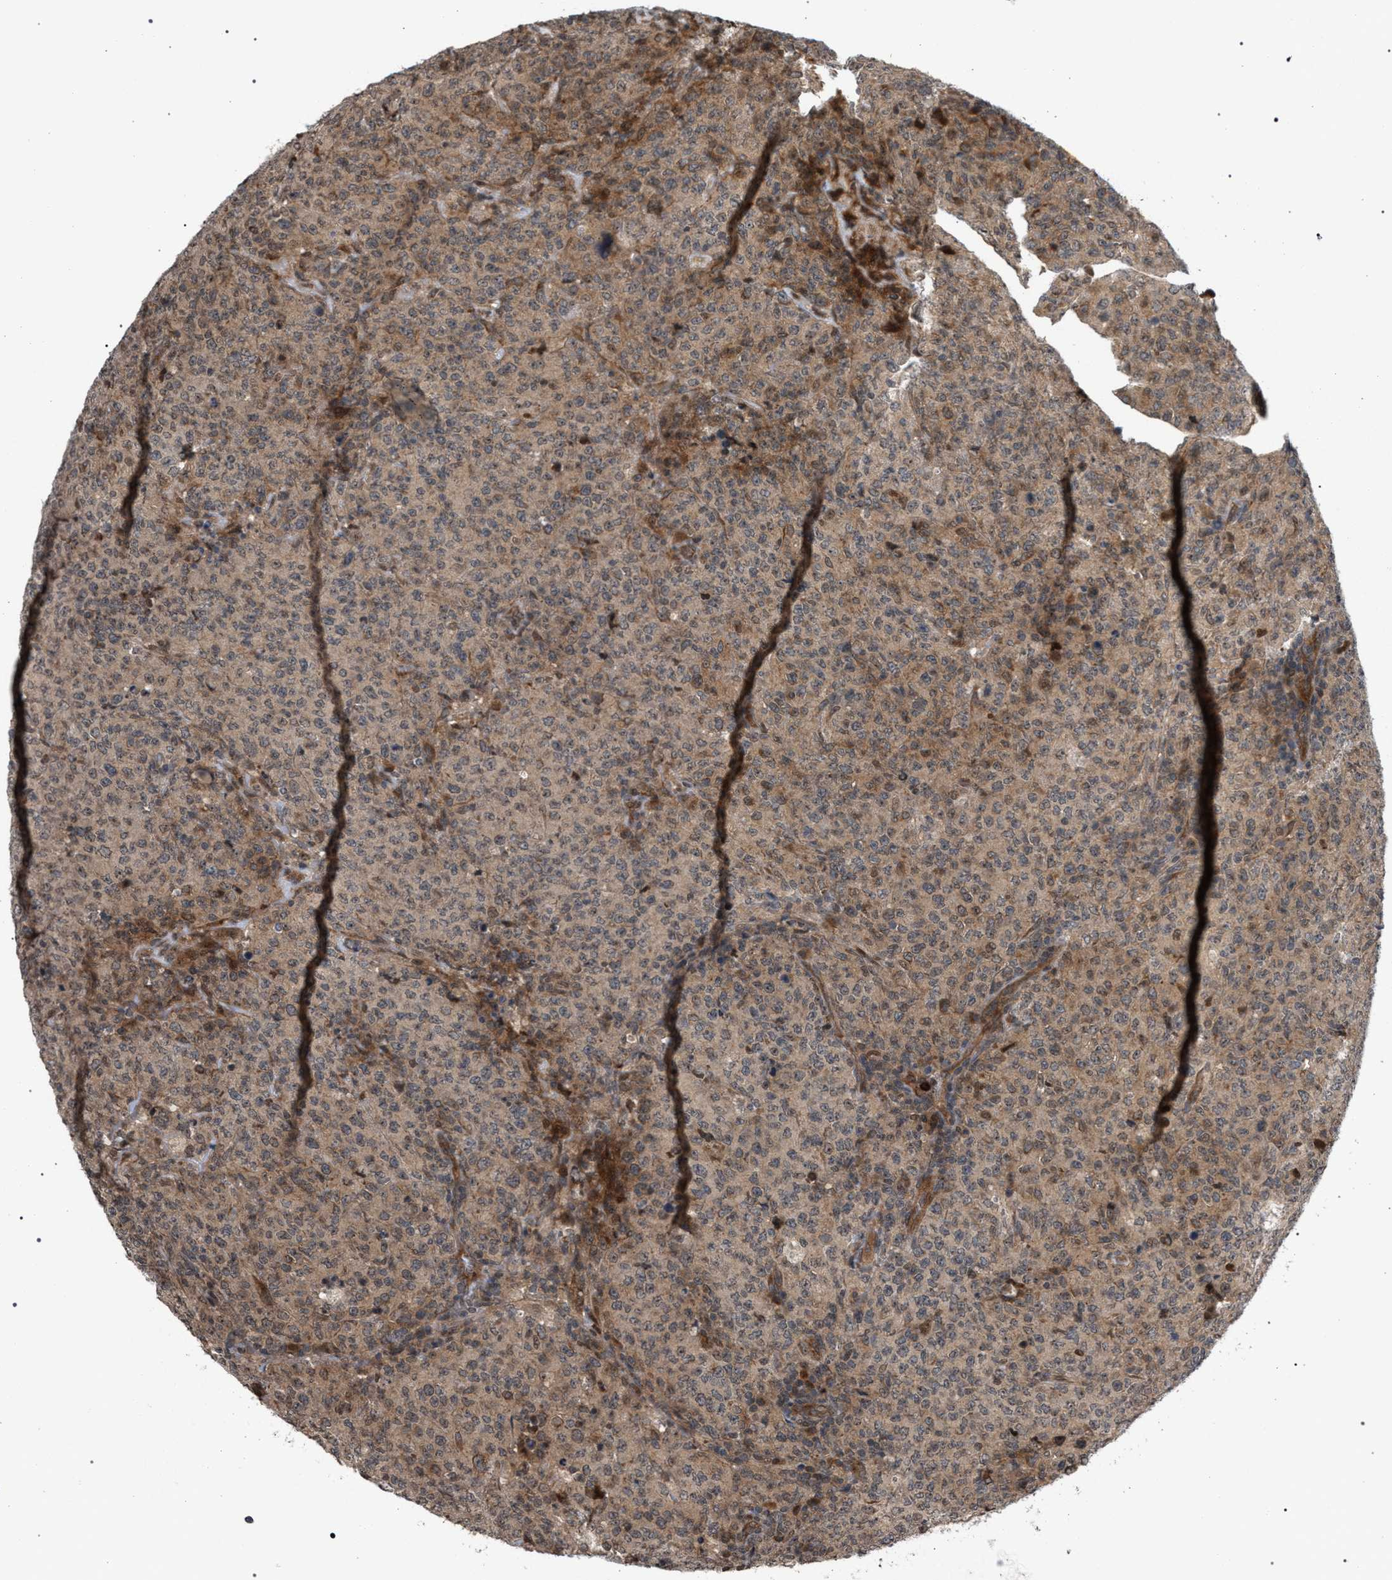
{"staining": {"intensity": "weak", "quantity": ">75%", "location": "cytoplasmic/membranous"}, "tissue": "lymphoma", "cell_type": "Tumor cells", "image_type": "cancer", "snomed": [{"axis": "morphology", "description": "Malignant lymphoma, non-Hodgkin's type, High grade"}, {"axis": "topography", "description": "Tonsil"}], "caption": "Immunohistochemical staining of malignant lymphoma, non-Hodgkin's type (high-grade) reveals weak cytoplasmic/membranous protein staining in approximately >75% of tumor cells. (Stains: DAB in brown, nuclei in blue, Microscopy: brightfield microscopy at high magnification).", "gene": "IRAK4", "patient": {"sex": "female", "age": 36}}